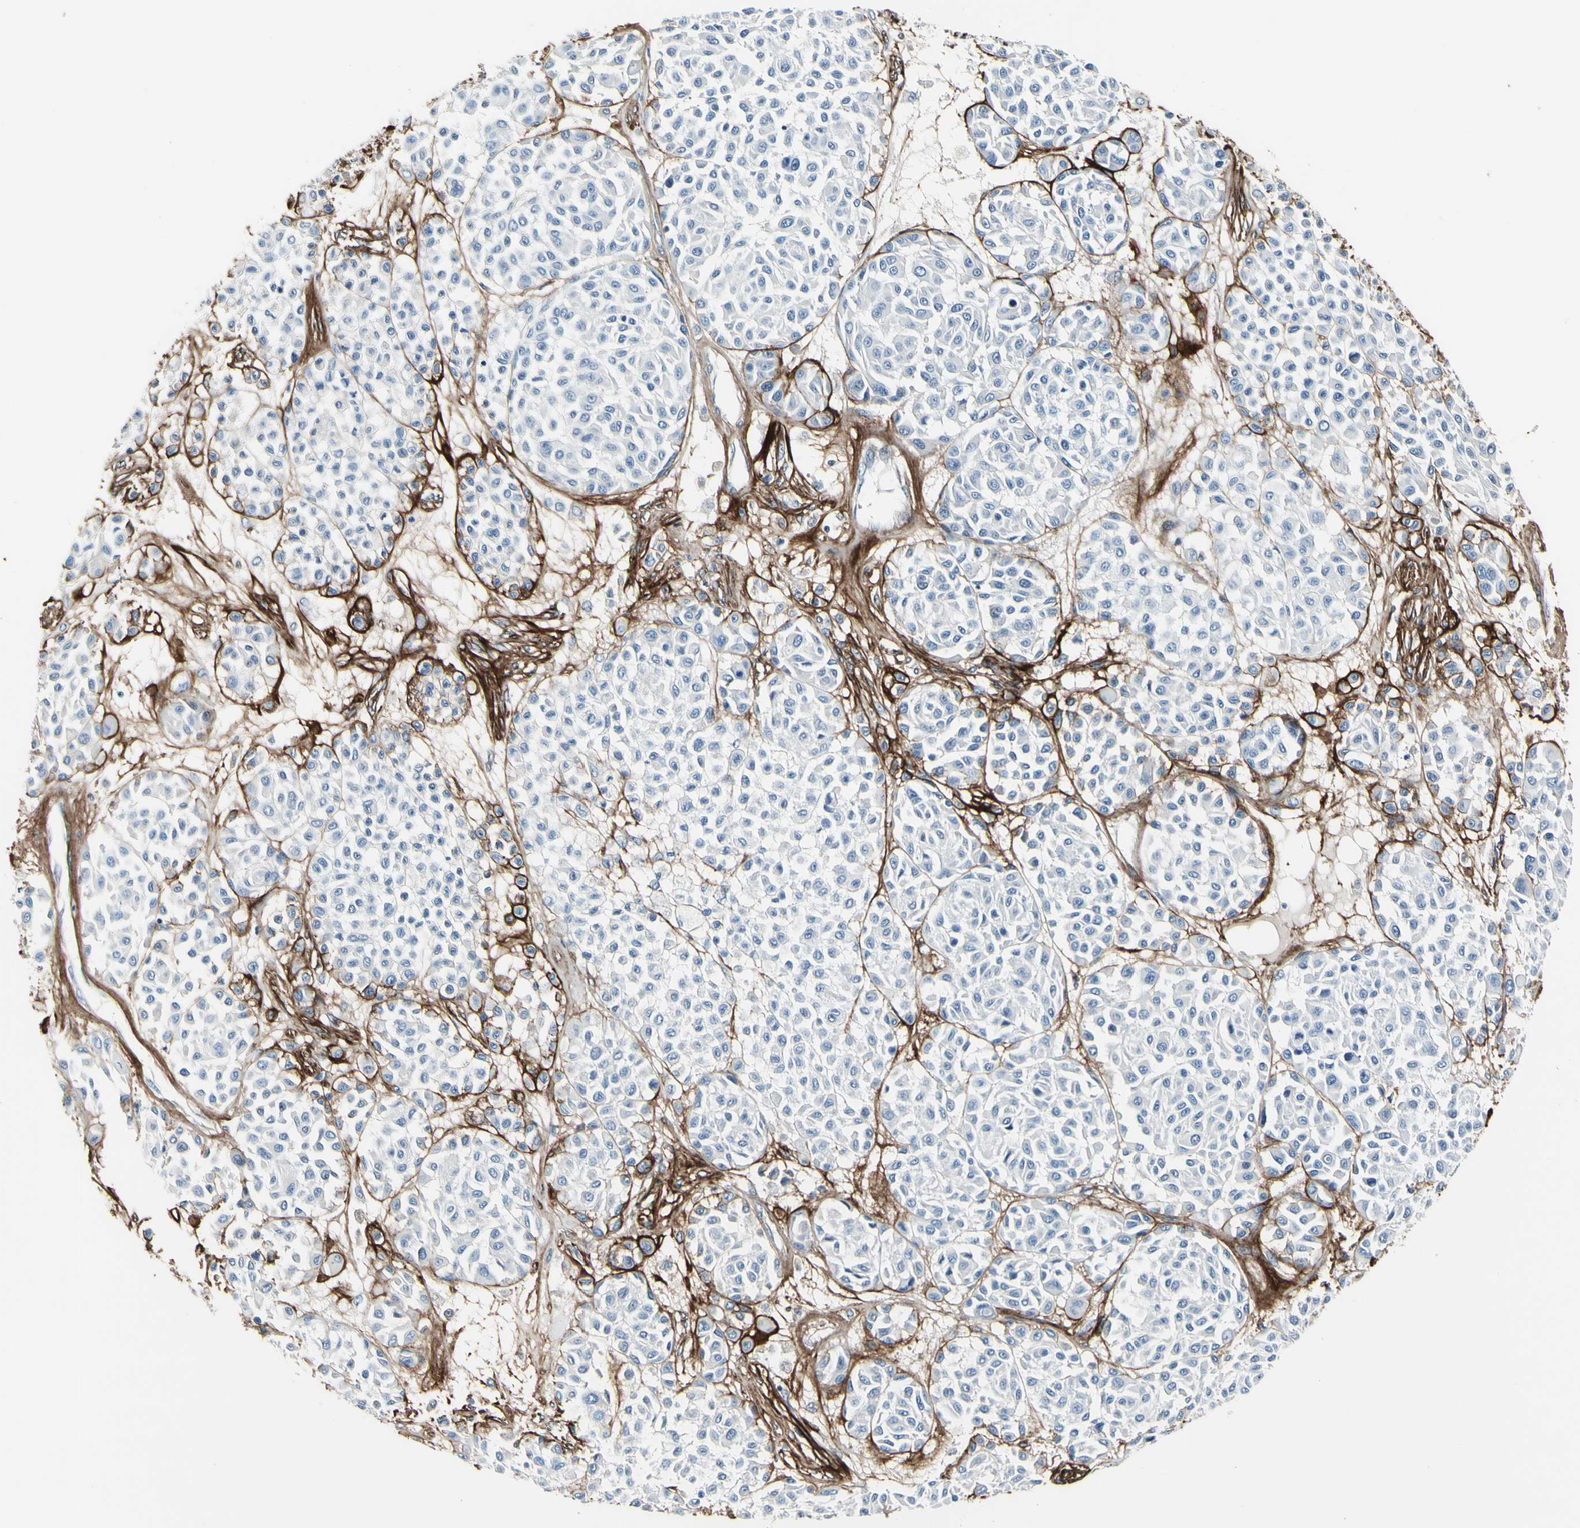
{"staining": {"intensity": "negative", "quantity": "none", "location": "none"}, "tissue": "melanoma", "cell_type": "Tumor cells", "image_type": "cancer", "snomed": [{"axis": "morphology", "description": "Malignant melanoma, Metastatic site"}, {"axis": "topography", "description": "Soft tissue"}], "caption": "Immunohistochemical staining of human malignant melanoma (metastatic site) exhibits no significant positivity in tumor cells.", "gene": "COL6A3", "patient": {"sex": "male", "age": 41}}